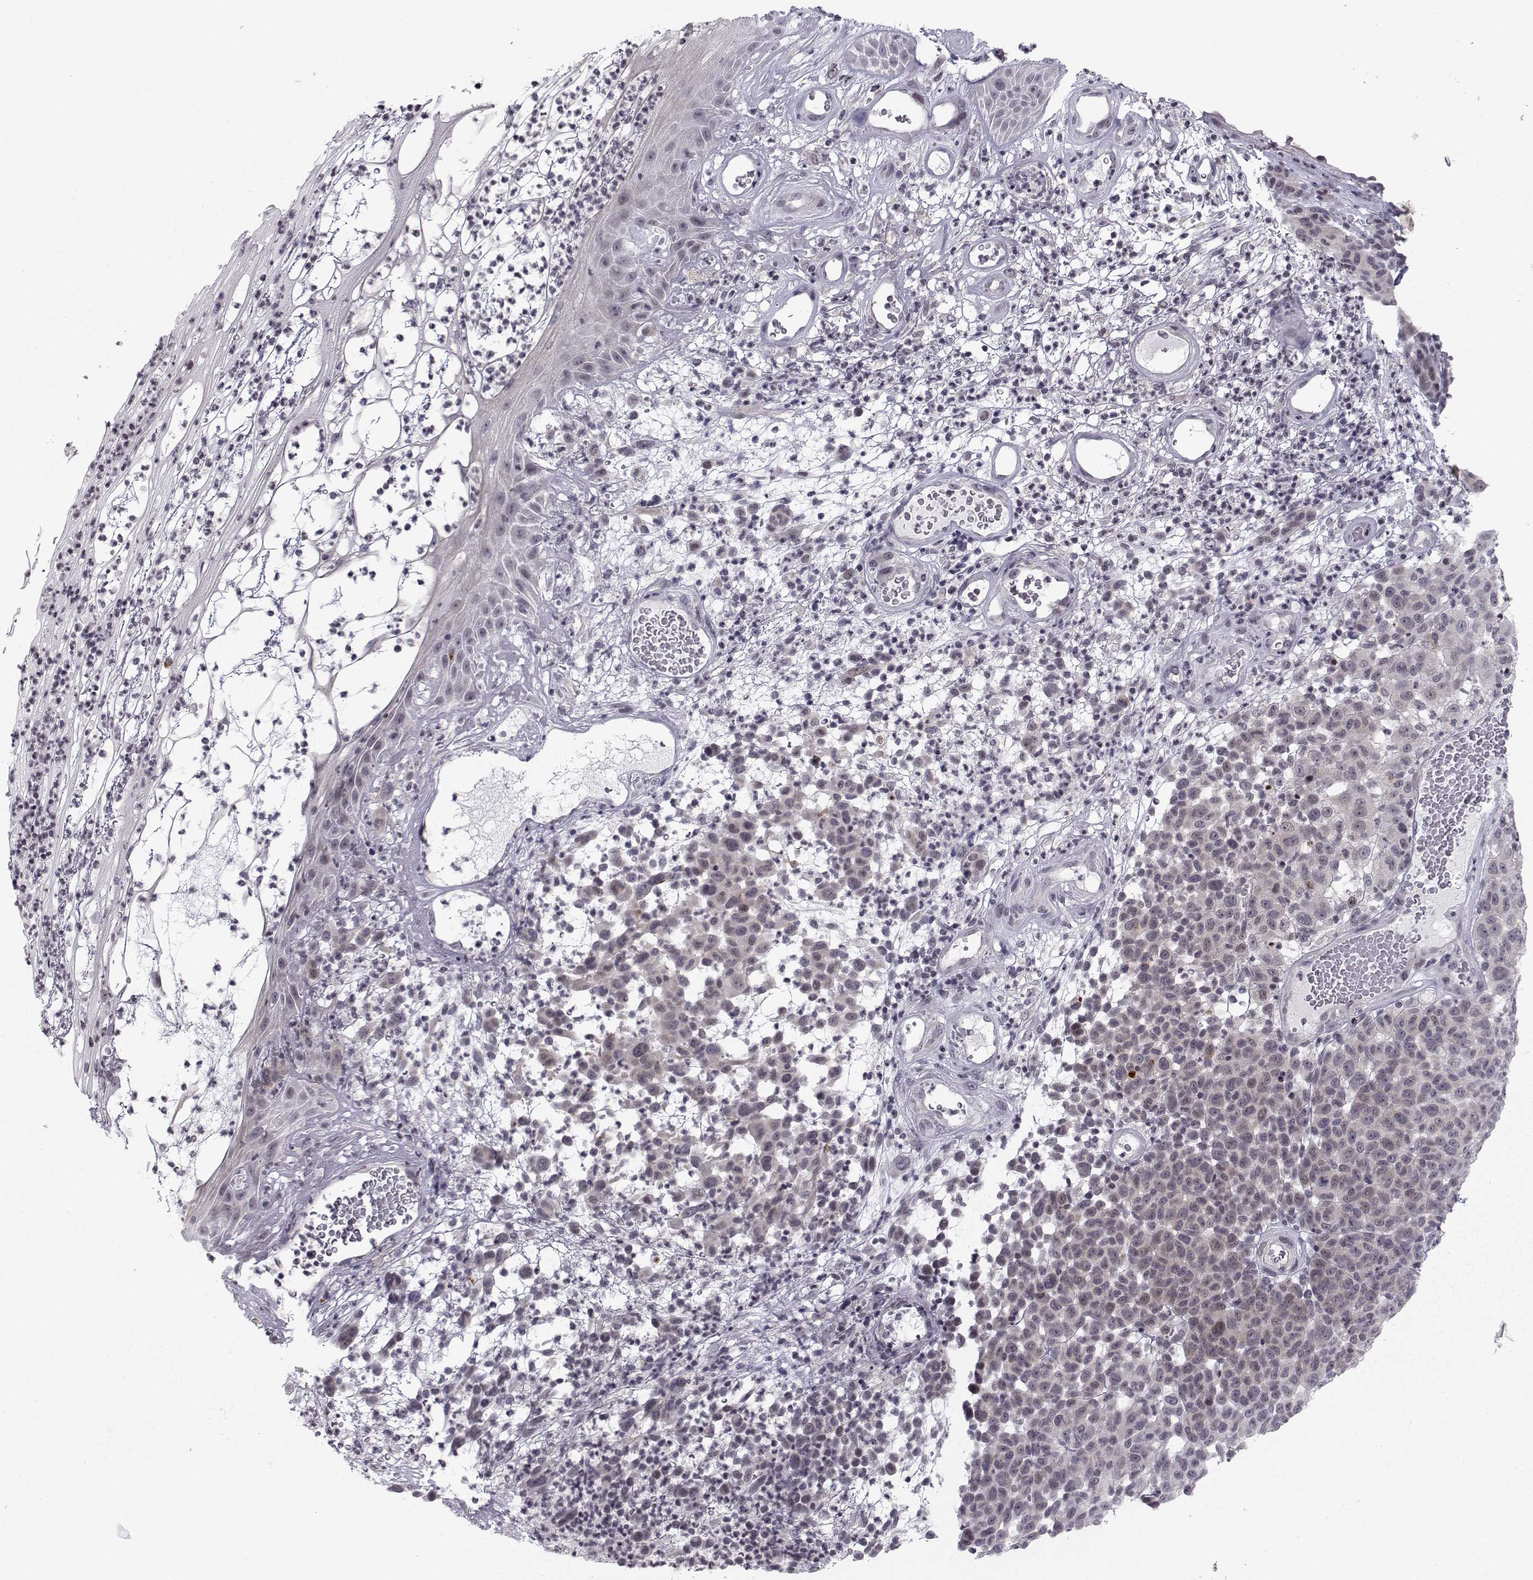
{"staining": {"intensity": "negative", "quantity": "none", "location": "none"}, "tissue": "melanoma", "cell_type": "Tumor cells", "image_type": "cancer", "snomed": [{"axis": "morphology", "description": "Malignant melanoma, NOS"}, {"axis": "topography", "description": "Skin"}], "caption": "Immunohistochemistry photomicrograph of human melanoma stained for a protein (brown), which demonstrates no expression in tumor cells.", "gene": "MARCHF4", "patient": {"sex": "male", "age": 59}}